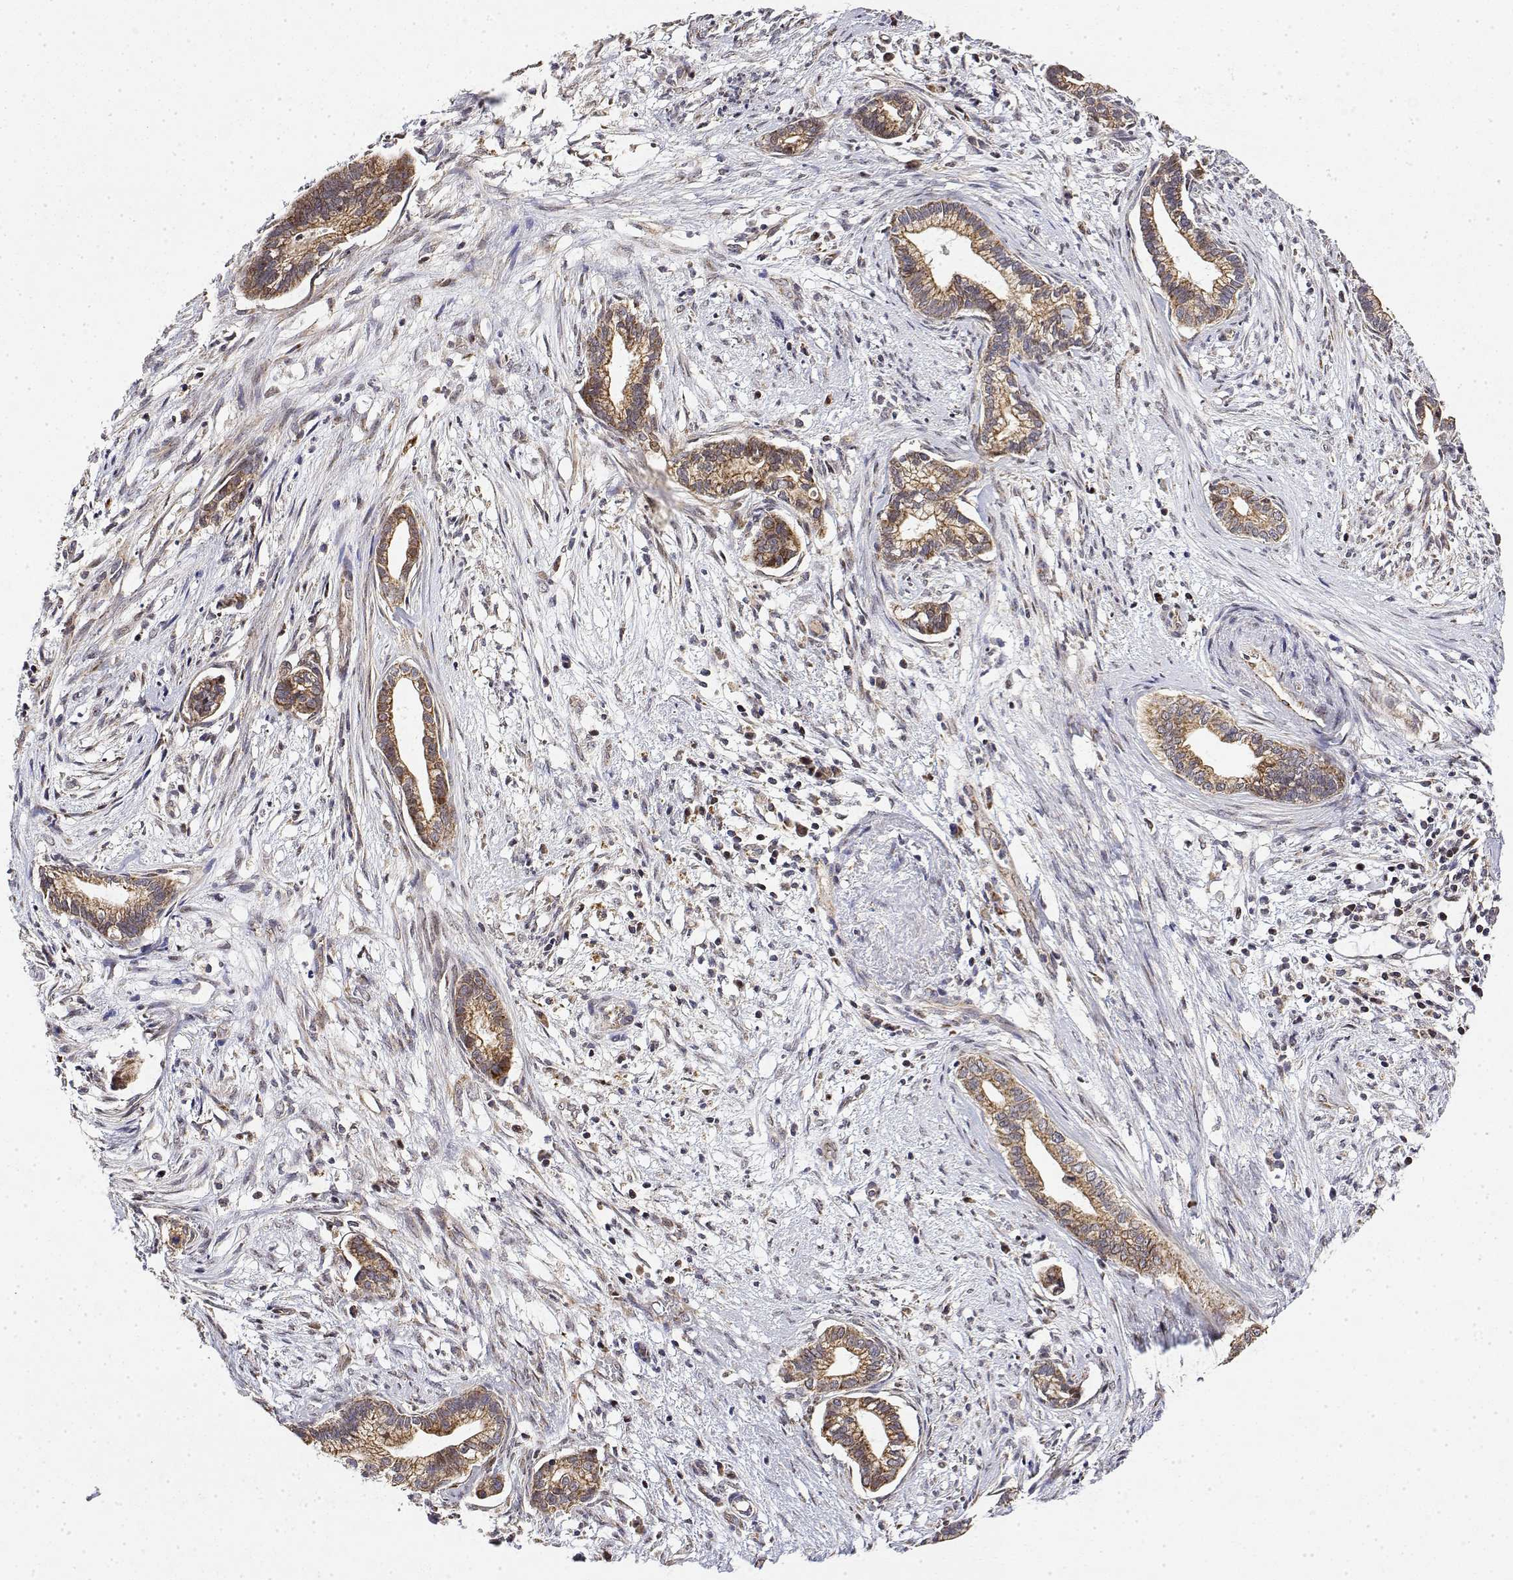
{"staining": {"intensity": "moderate", "quantity": ">75%", "location": "cytoplasmic/membranous"}, "tissue": "cervical cancer", "cell_type": "Tumor cells", "image_type": "cancer", "snomed": [{"axis": "morphology", "description": "Adenocarcinoma, NOS"}, {"axis": "topography", "description": "Cervix"}], "caption": "Cervical cancer (adenocarcinoma) stained with a protein marker demonstrates moderate staining in tumor cells.", "gene": "GADD45GIP1", "patient": {"sex": "female", "age": 62}}